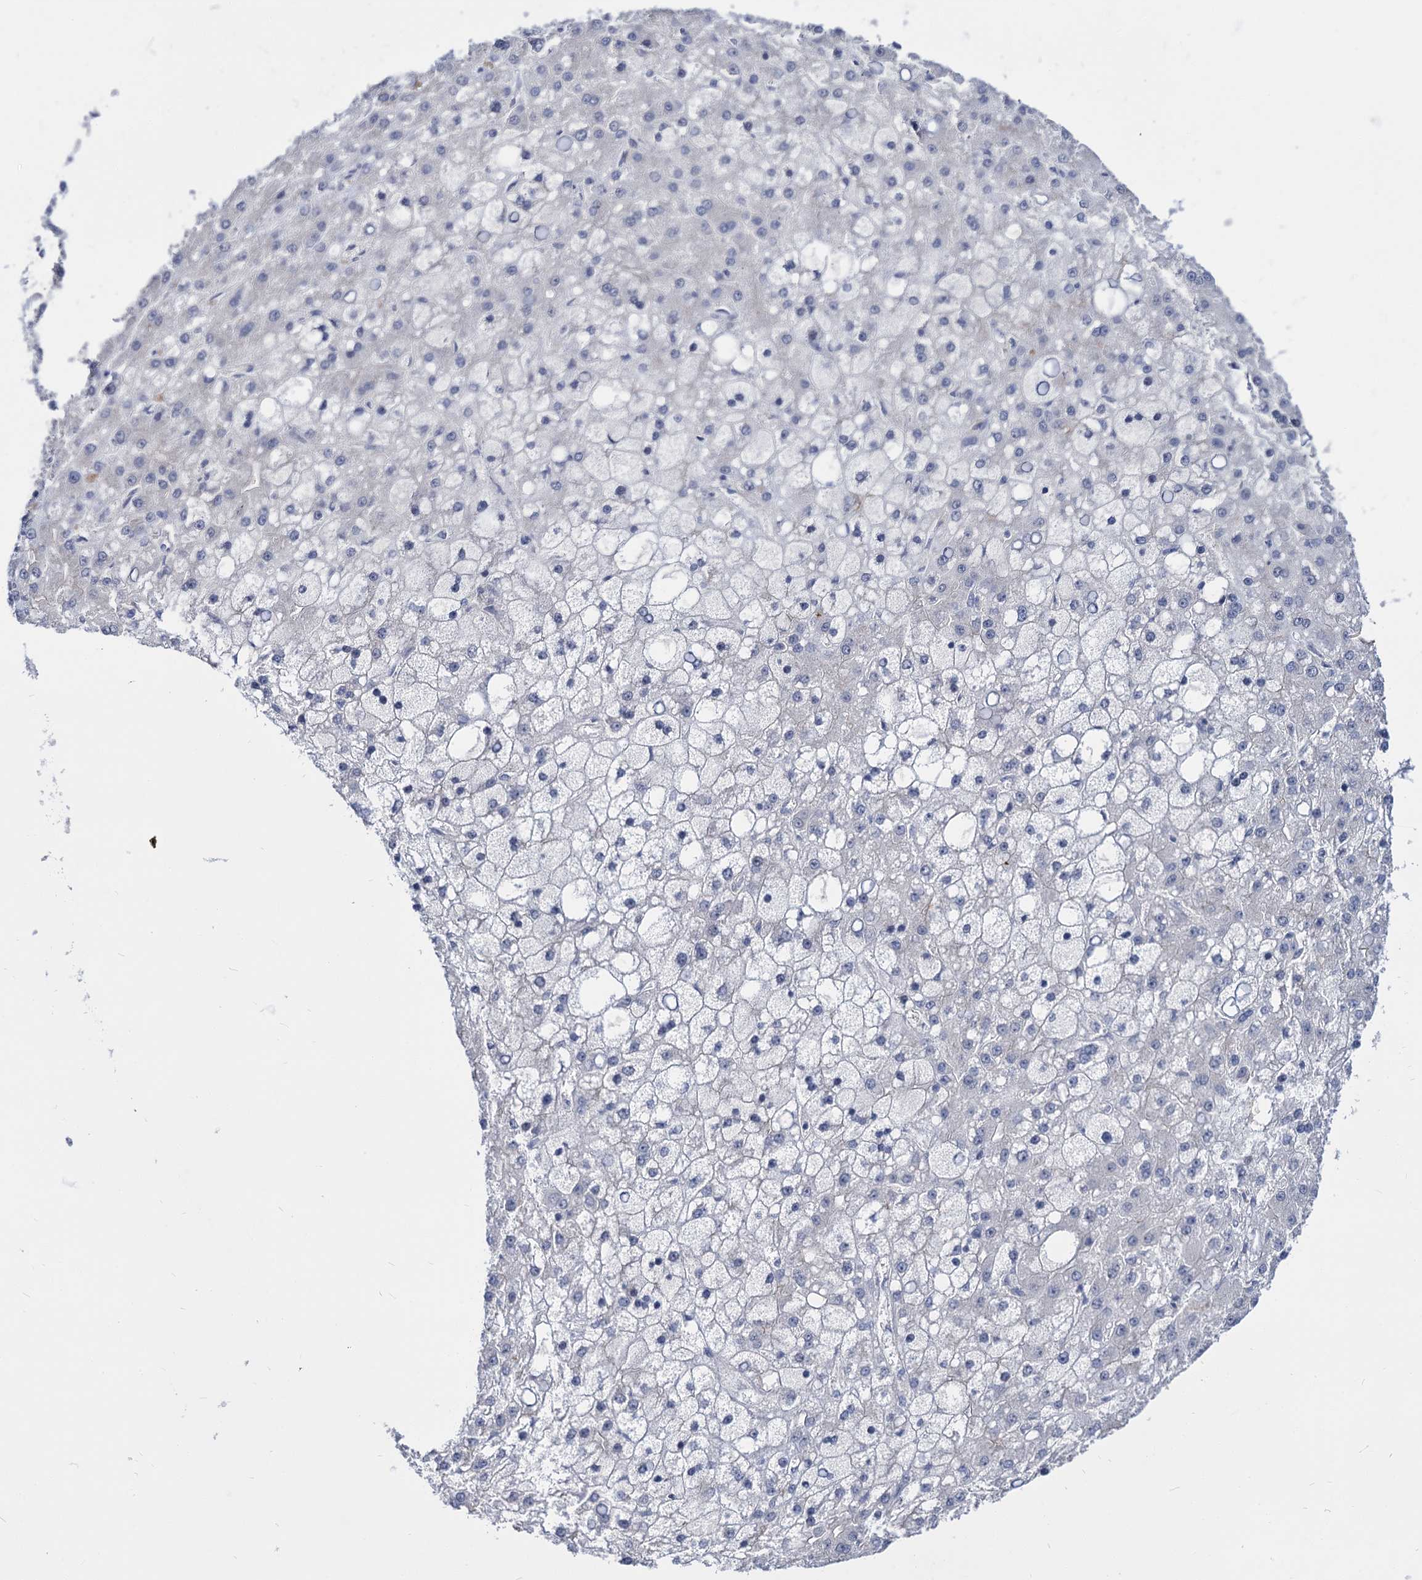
{"staining": {"intensity": "negative", "quantity": "none", "location": "none"}, "tissue": "liver cancer", "cell_type": "Tumor cells", "image_type": "cancer", "snomed": [{"axis": "morphology", "description": "Carcinoma, Hepatocellular, NOS"}, {"axis": "topography", "description": "Liver"}], "caption": "Immunohistochemistry of human liver cancer exhibits no expression in tumor cells.", "gene": "NEK10", "patient": {"sex": "male", "age": 67}}